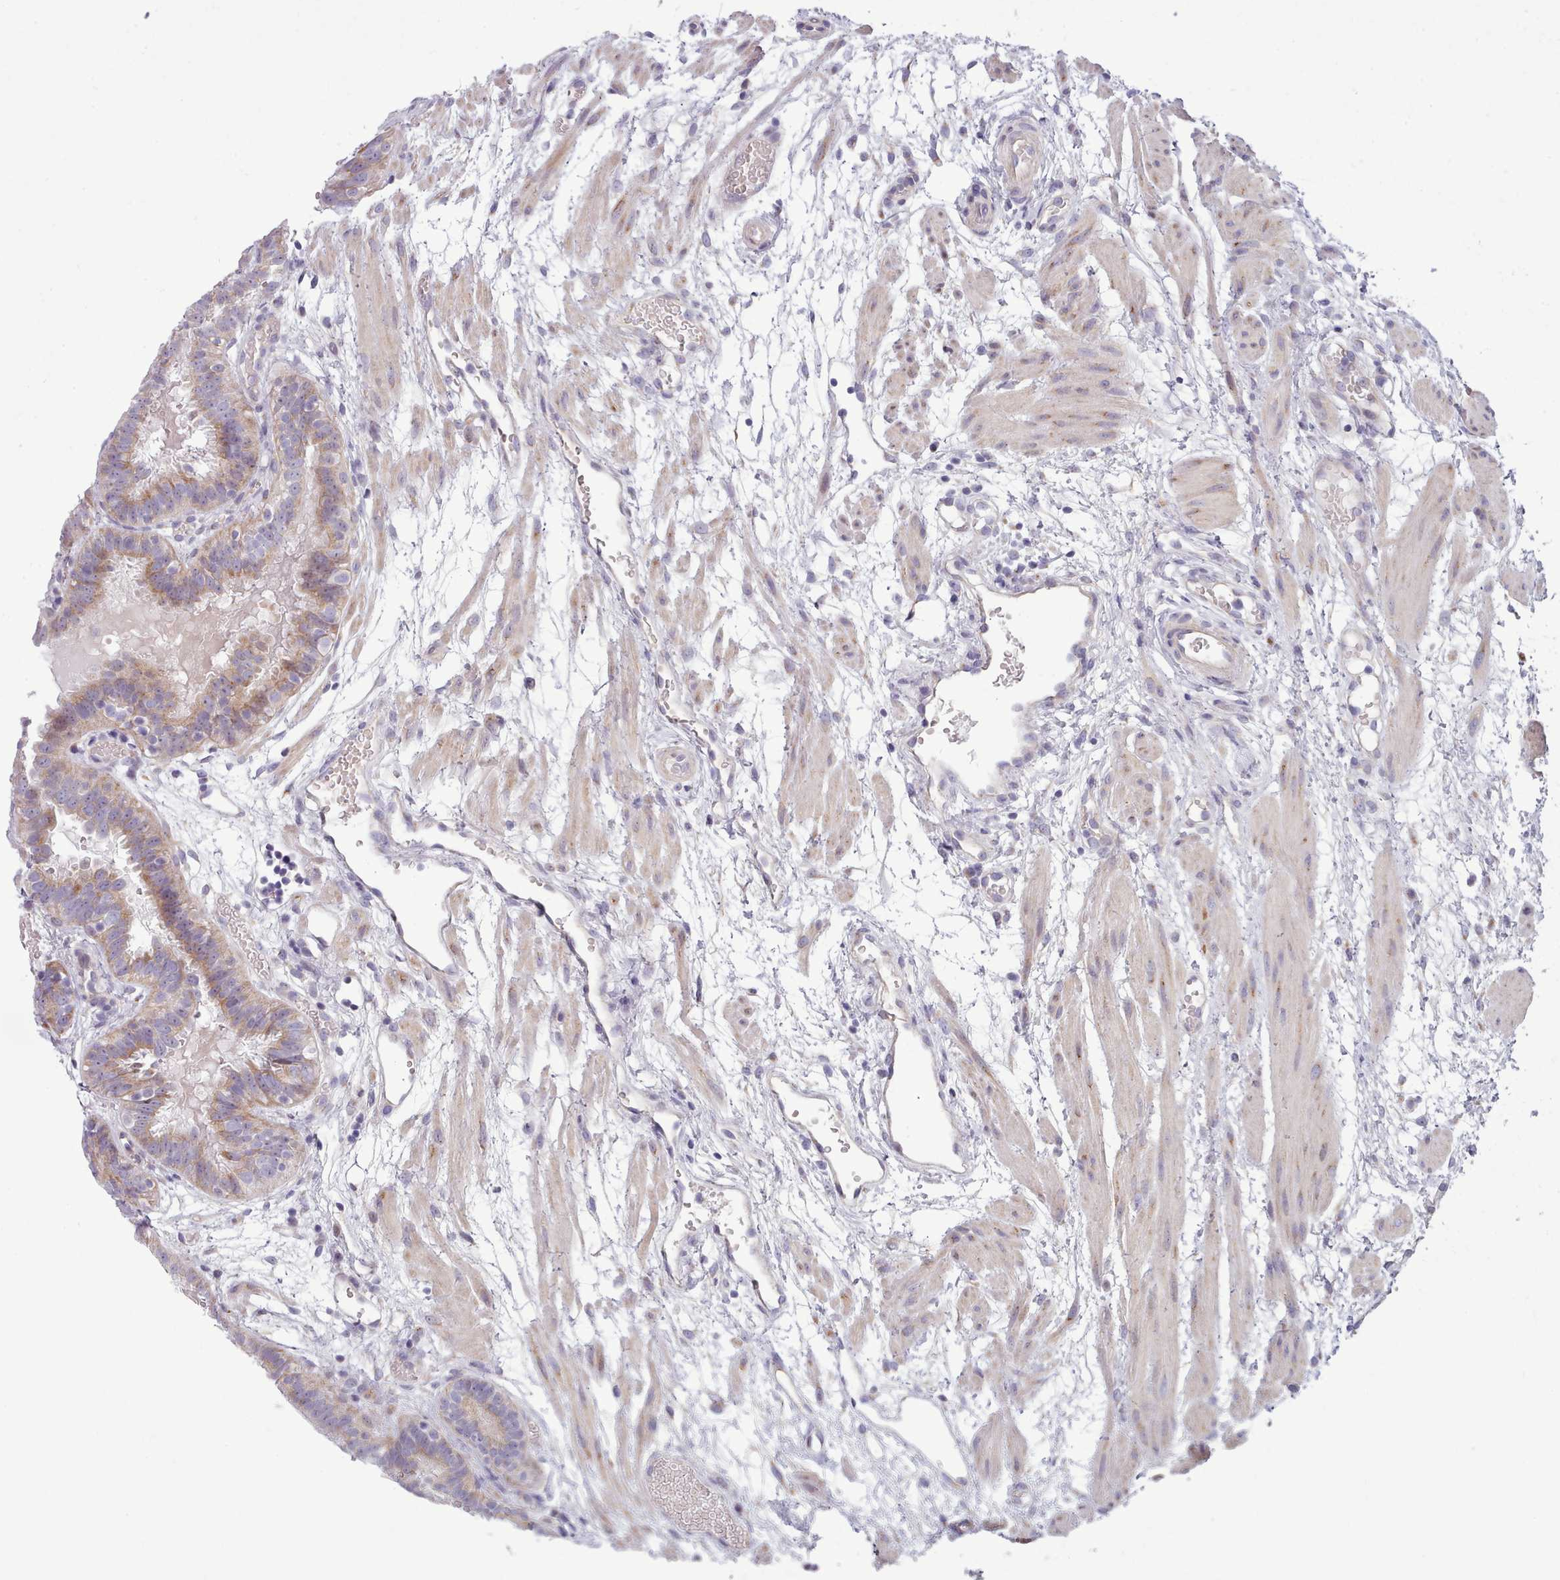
{"staining": {"intensity": "moderate", "quantity": "25%-75%", "location": "cytoplasmic/membranous"}, "tissue": "fallopian tube", "cell_type": "Glandular cells", "image_type": "normal", "snomed": [{"axis": "morphology", "description": "Normal tissue, NOS"}, {"axis": "topography", "description": "Fallopian tube"}], "caption": "Unremarkable fallopian tube exhibits moderate cytoplasmic/membranous staining in about 25%-75% of glandular cells The staining is performed using DAB brown chromogen to label protein expression. The nuclei are counter-stained blue using hematoxylin..", "gene": "SLC52A3", "patient": {"sex": "female", "age": 37}}